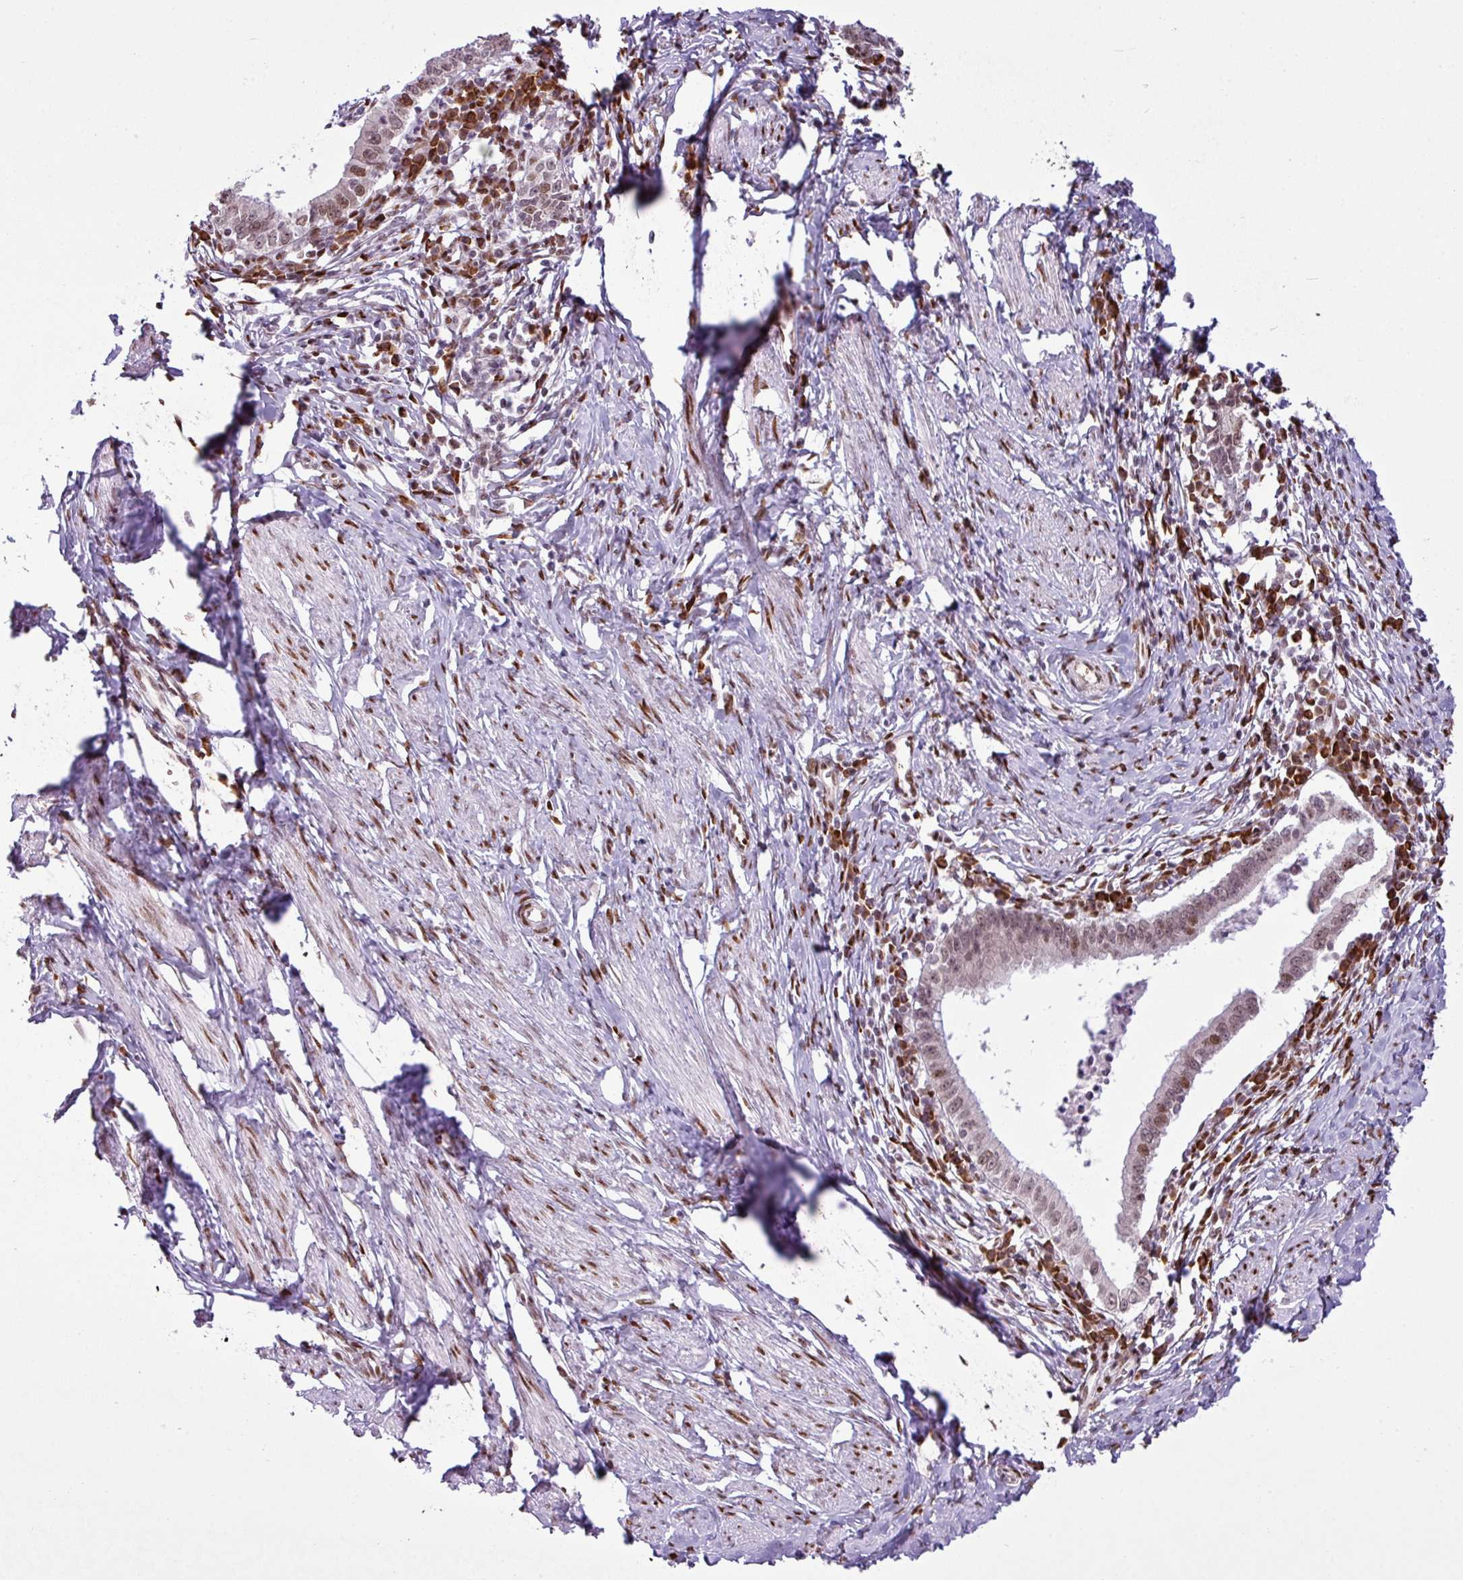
{"staining": {"intensity": "moderate", "quantity": ">75%", "location": "nuclear"}, "tissue": "cervical cancer", "cell_type": "Tumor cells", "image_type": "cancer", "snomed": [{"axis": "morphology", "description": "Adenocarcinoma, NOS"}, {"axis": "topography", "description": "Cervix"}], "caption": "Brown immunohistochemical staining in adenocarcinoma (cervical) demonstrates moderate nuclear positivity in approximately >75% of tumor cells.", "gene": "PRDM5", "patient": {"sex": "female", "age": 36}}